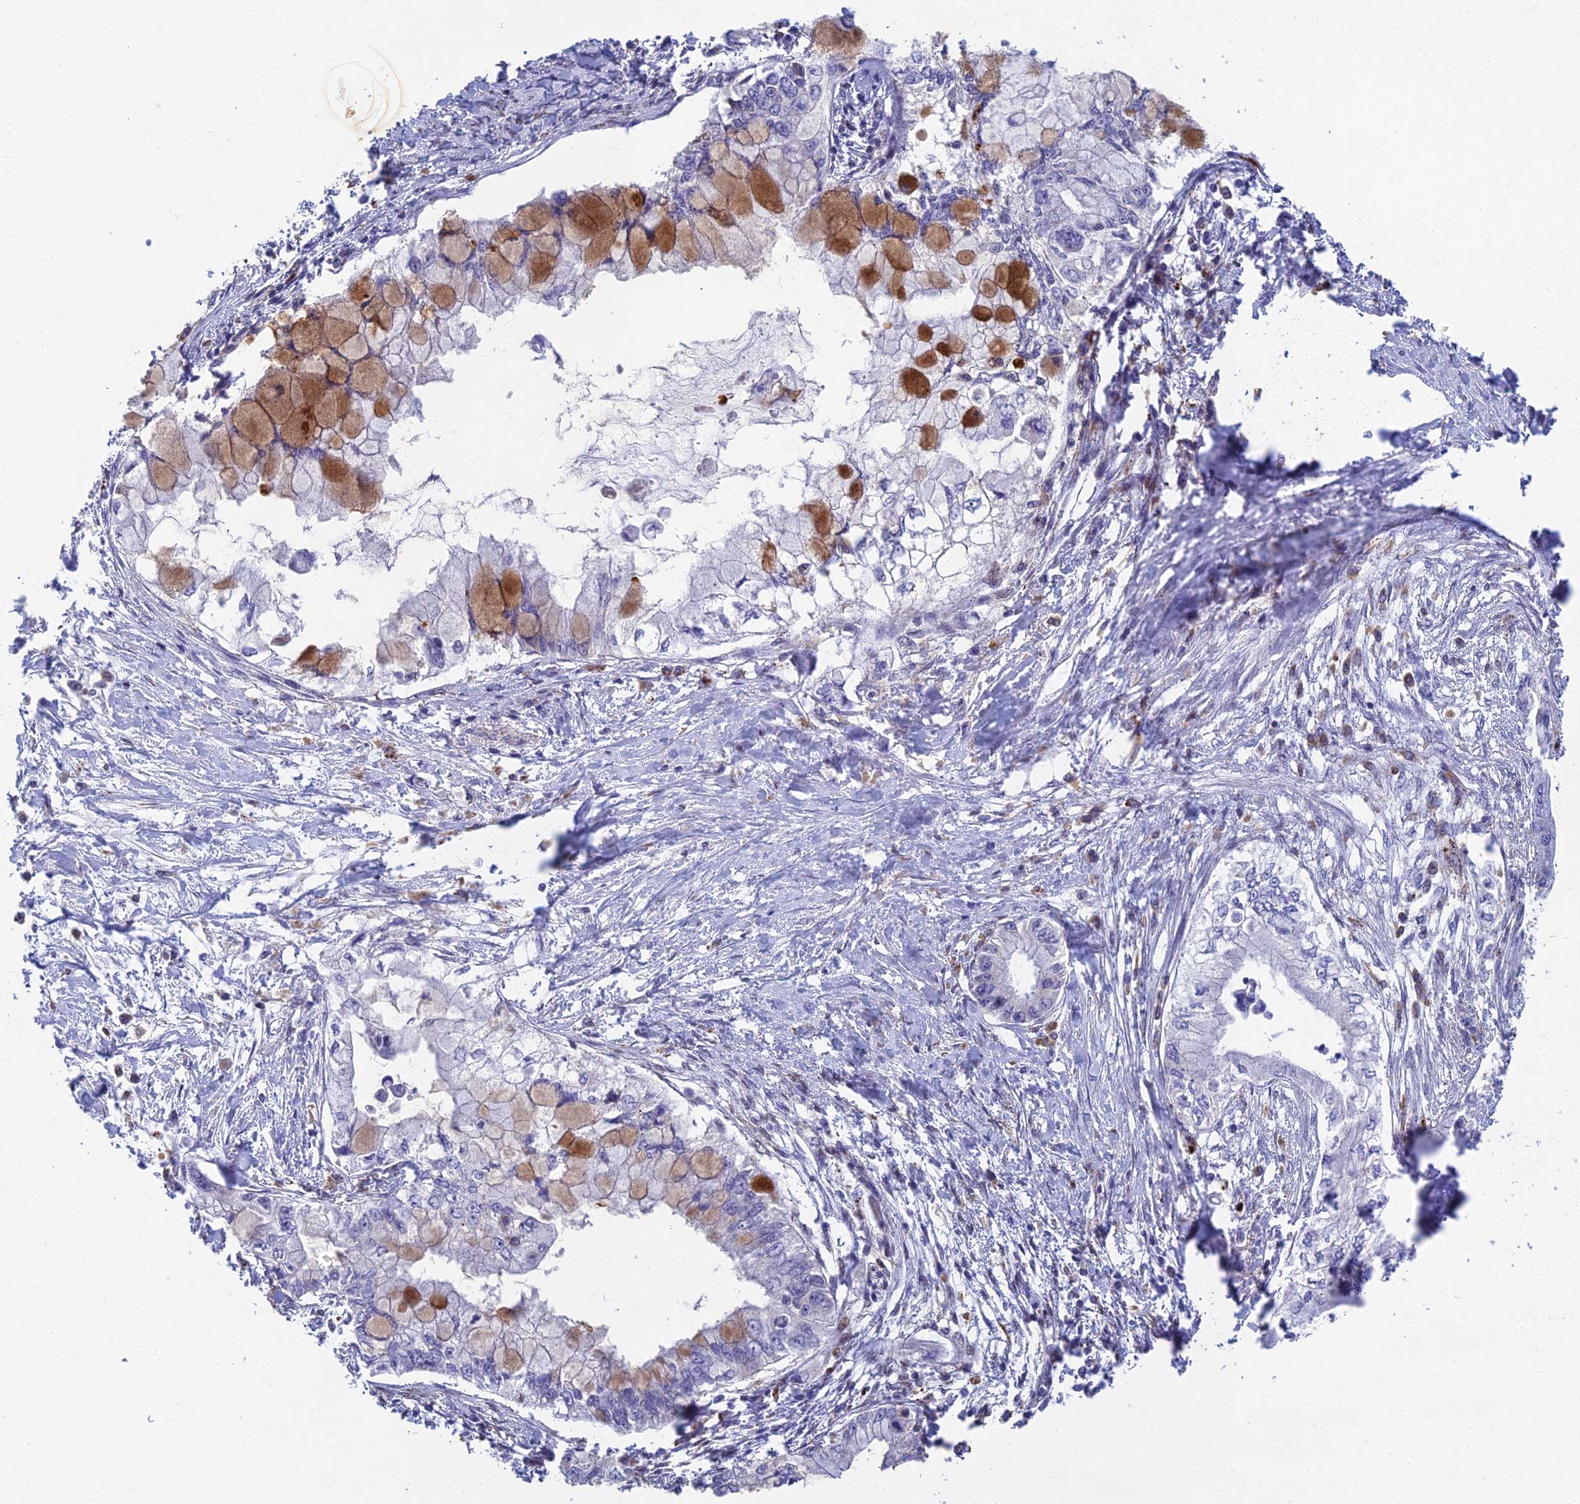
{"staining": {"intensity": "strong", "quantity": "<25%", "location": "cytoplasmic/membranous"}, "tissue": "pancreatic cancer", "cell_type": "Tumor cells", "image_type": "cancer", "snomed": [{"axis": "morphology", "description": "Adenocarcinoma, NOS"}, {"axis": "topography", "description": "Pancreas"}], "caption": "DAB immunohistochemical staining of human adenocarcinoma (pancreatic) reveals strong cytoplasmic/membranous protein staining in about <25% of tumor cells.", "gene": "FOXS1", "patient": {"sex": "male", "age": 48}}